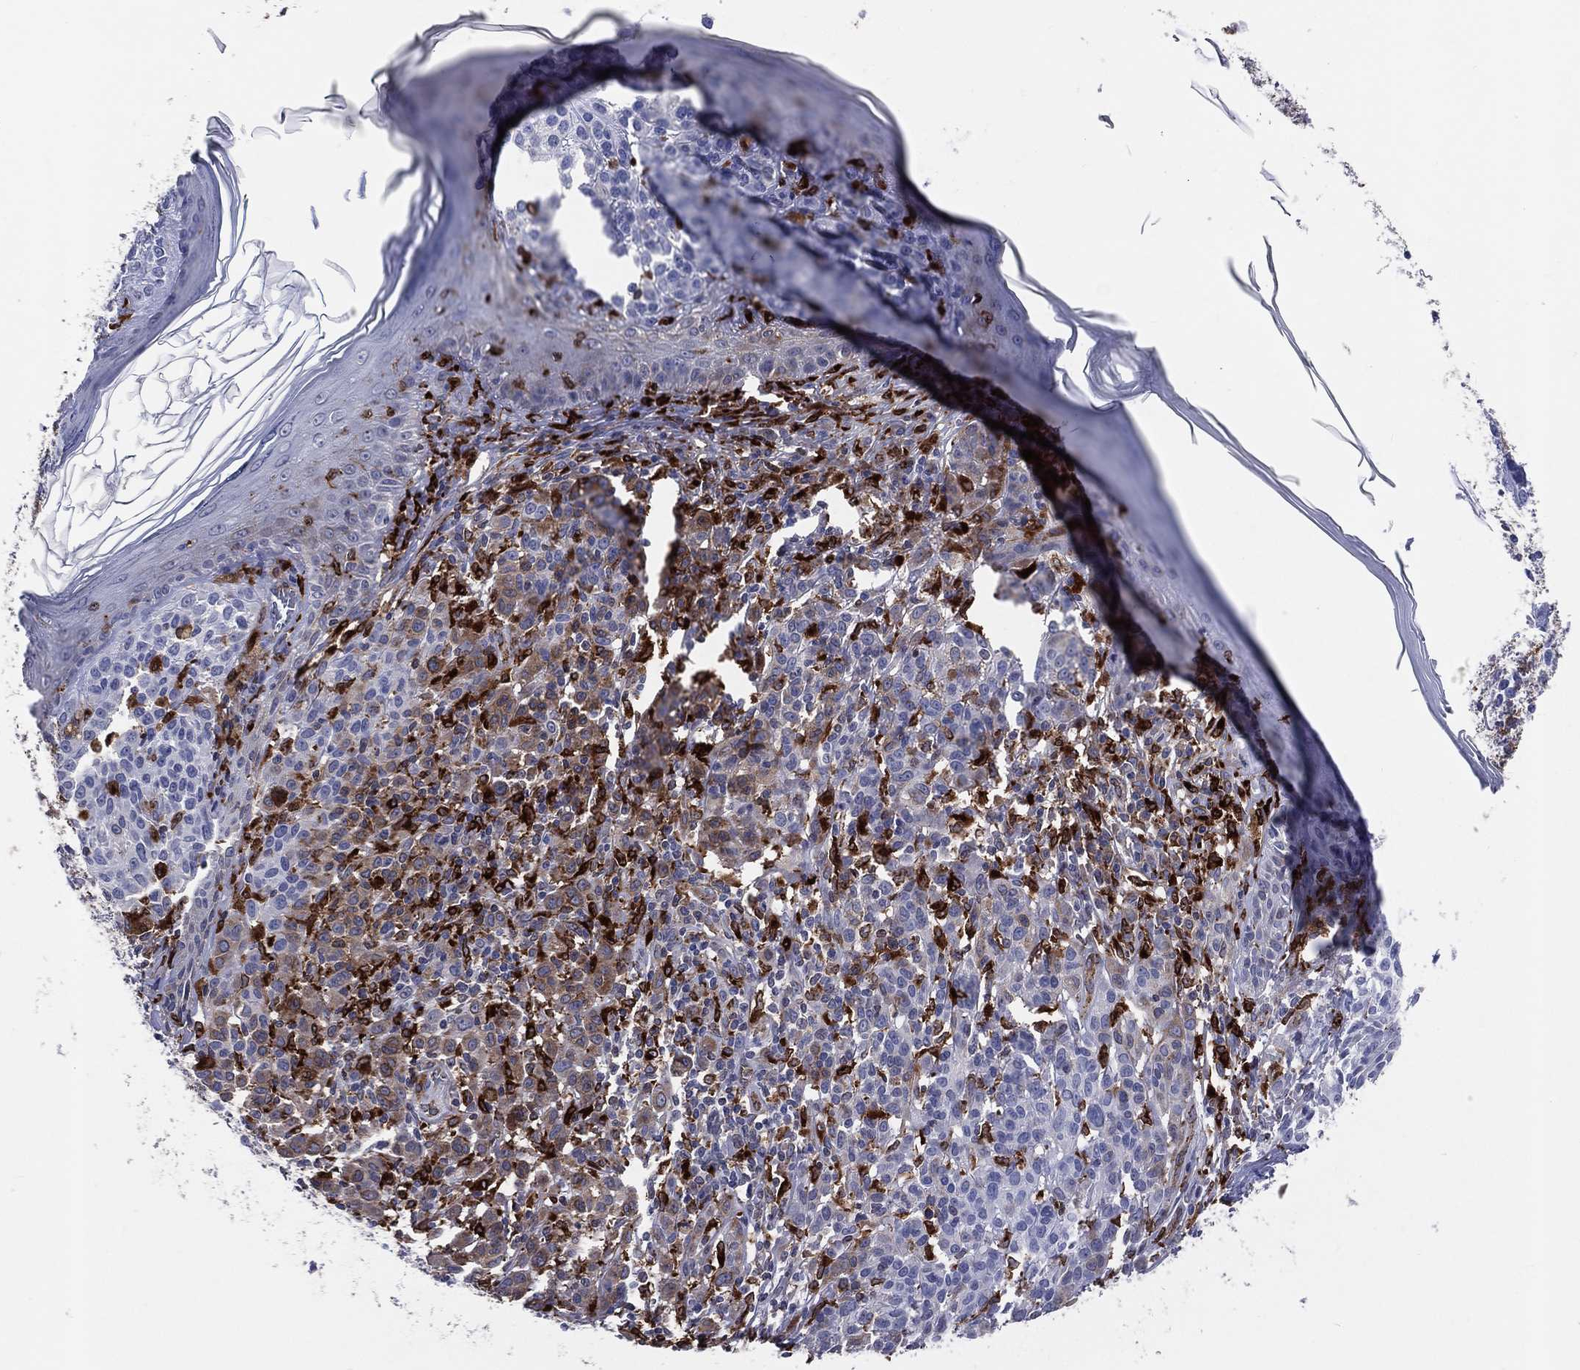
{"staining": {"intensity": "moderate", "quantity": "<25%", "location": "cytoplasmic/membranous"}, "tissue": "melanoma", "cell_type": "Tumor cells", "image_type": "cancer", "snomed": [{"axis": "morphology", "description": "Malignant melanoma, NOS"}, {"axis": "topography", "description": "Skin"}], "caption": "This micrograph exhibits immunohistochemistry (IHC) staining of human melanoma, with low moderate cytoplasmic/membranous expression in about <25% of tumor cells.", "gene": "CD74", "patient": {"sex": "male", "age": 79}}